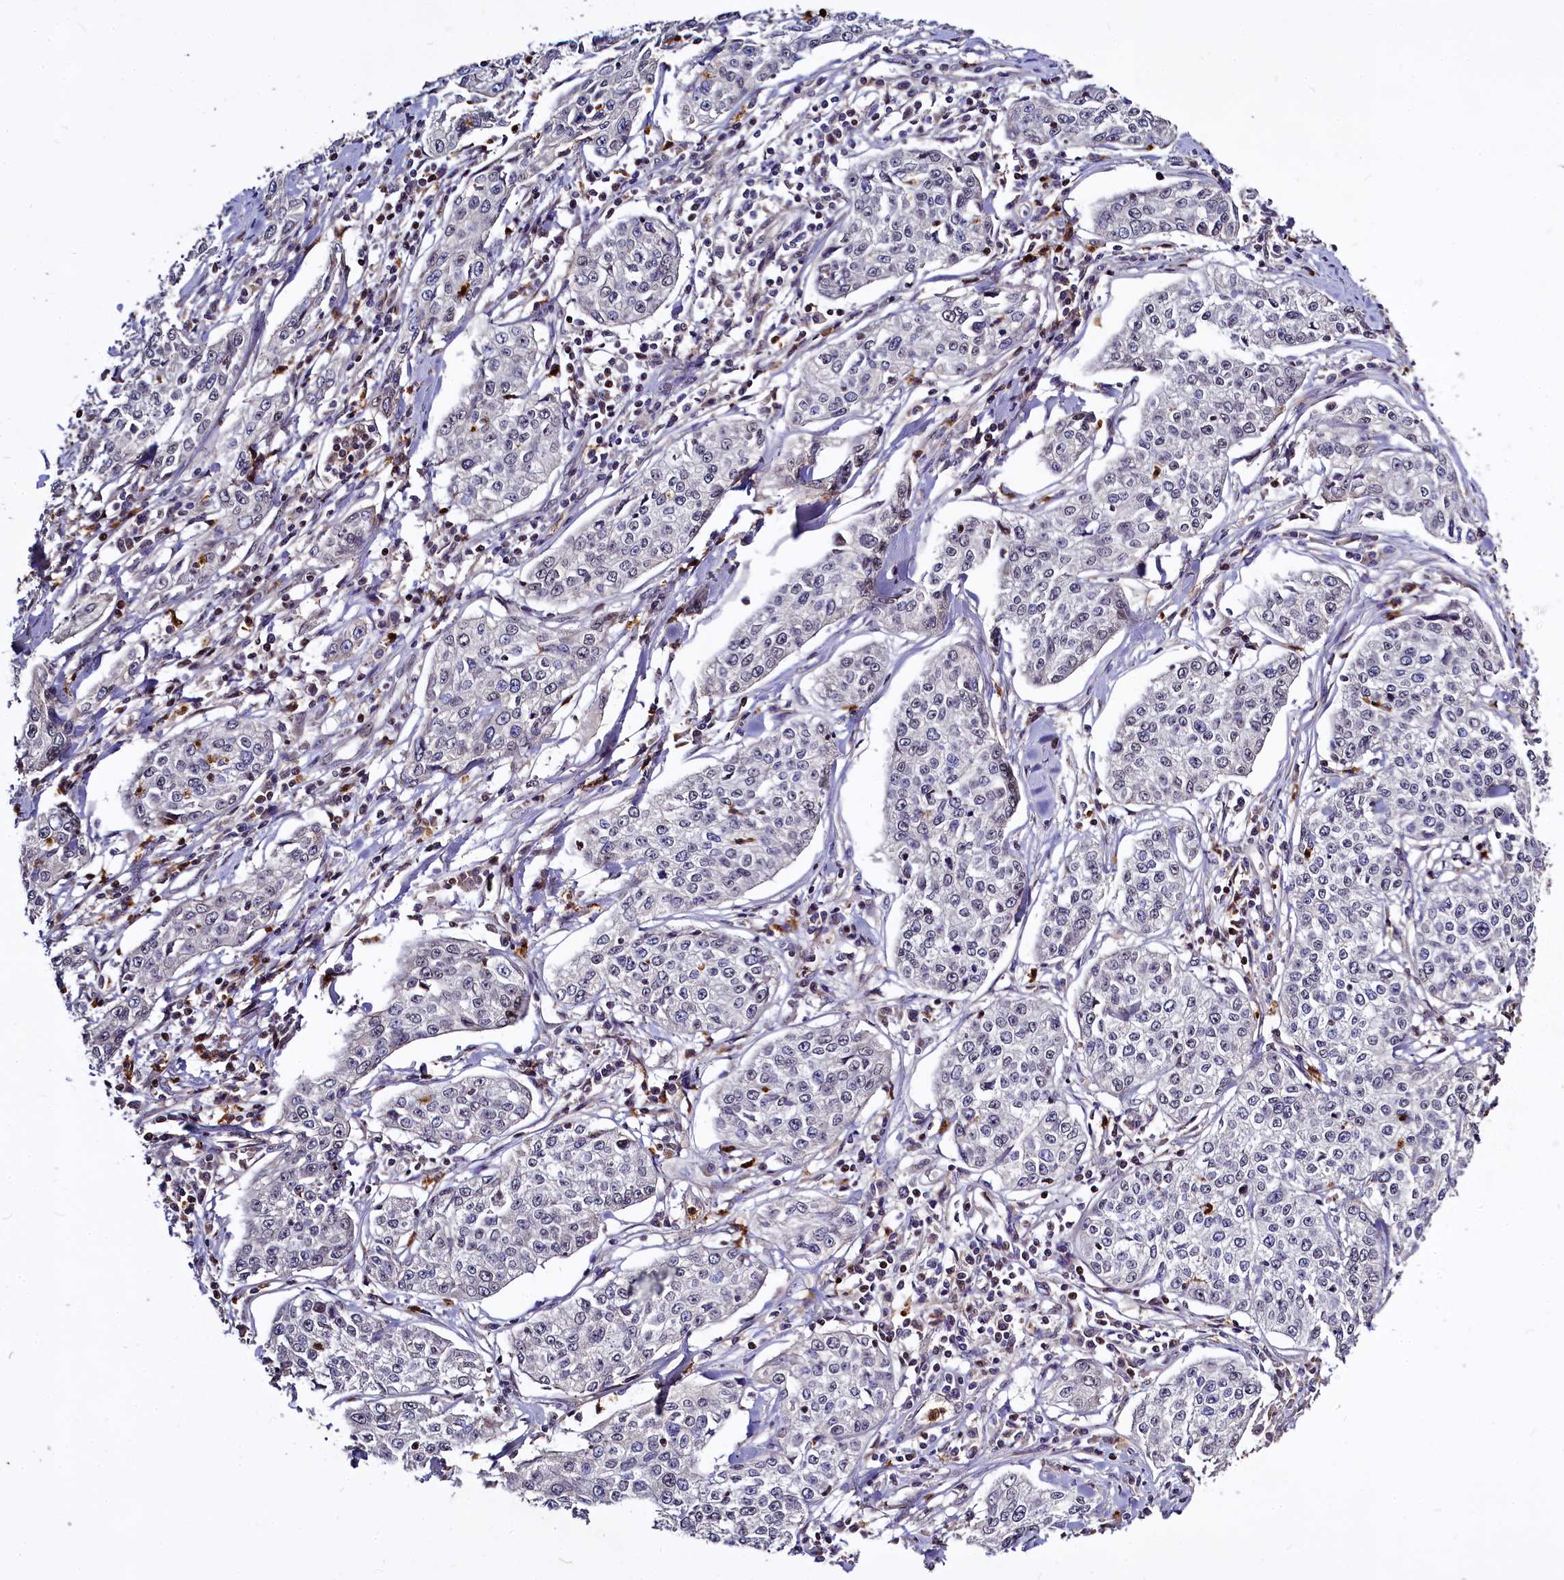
{"staining": {"intensity": "negative", "quantity": "none", "location": "none"}, "tissue": "cervical cancer", "cell_type": "Tumor cells", "image_type": "cancer", "snomed": [{"axis": "morphology", "description": "Squamous cell carcinoma, NOS"}, {"axis": "topography", "description": "Cervix"}], "caption": "There is no significant staining in tumor cells of cervical squamous cell carcinoma.", "gene": "ATG101", "patient": {"sex": "female", "age": 35}}